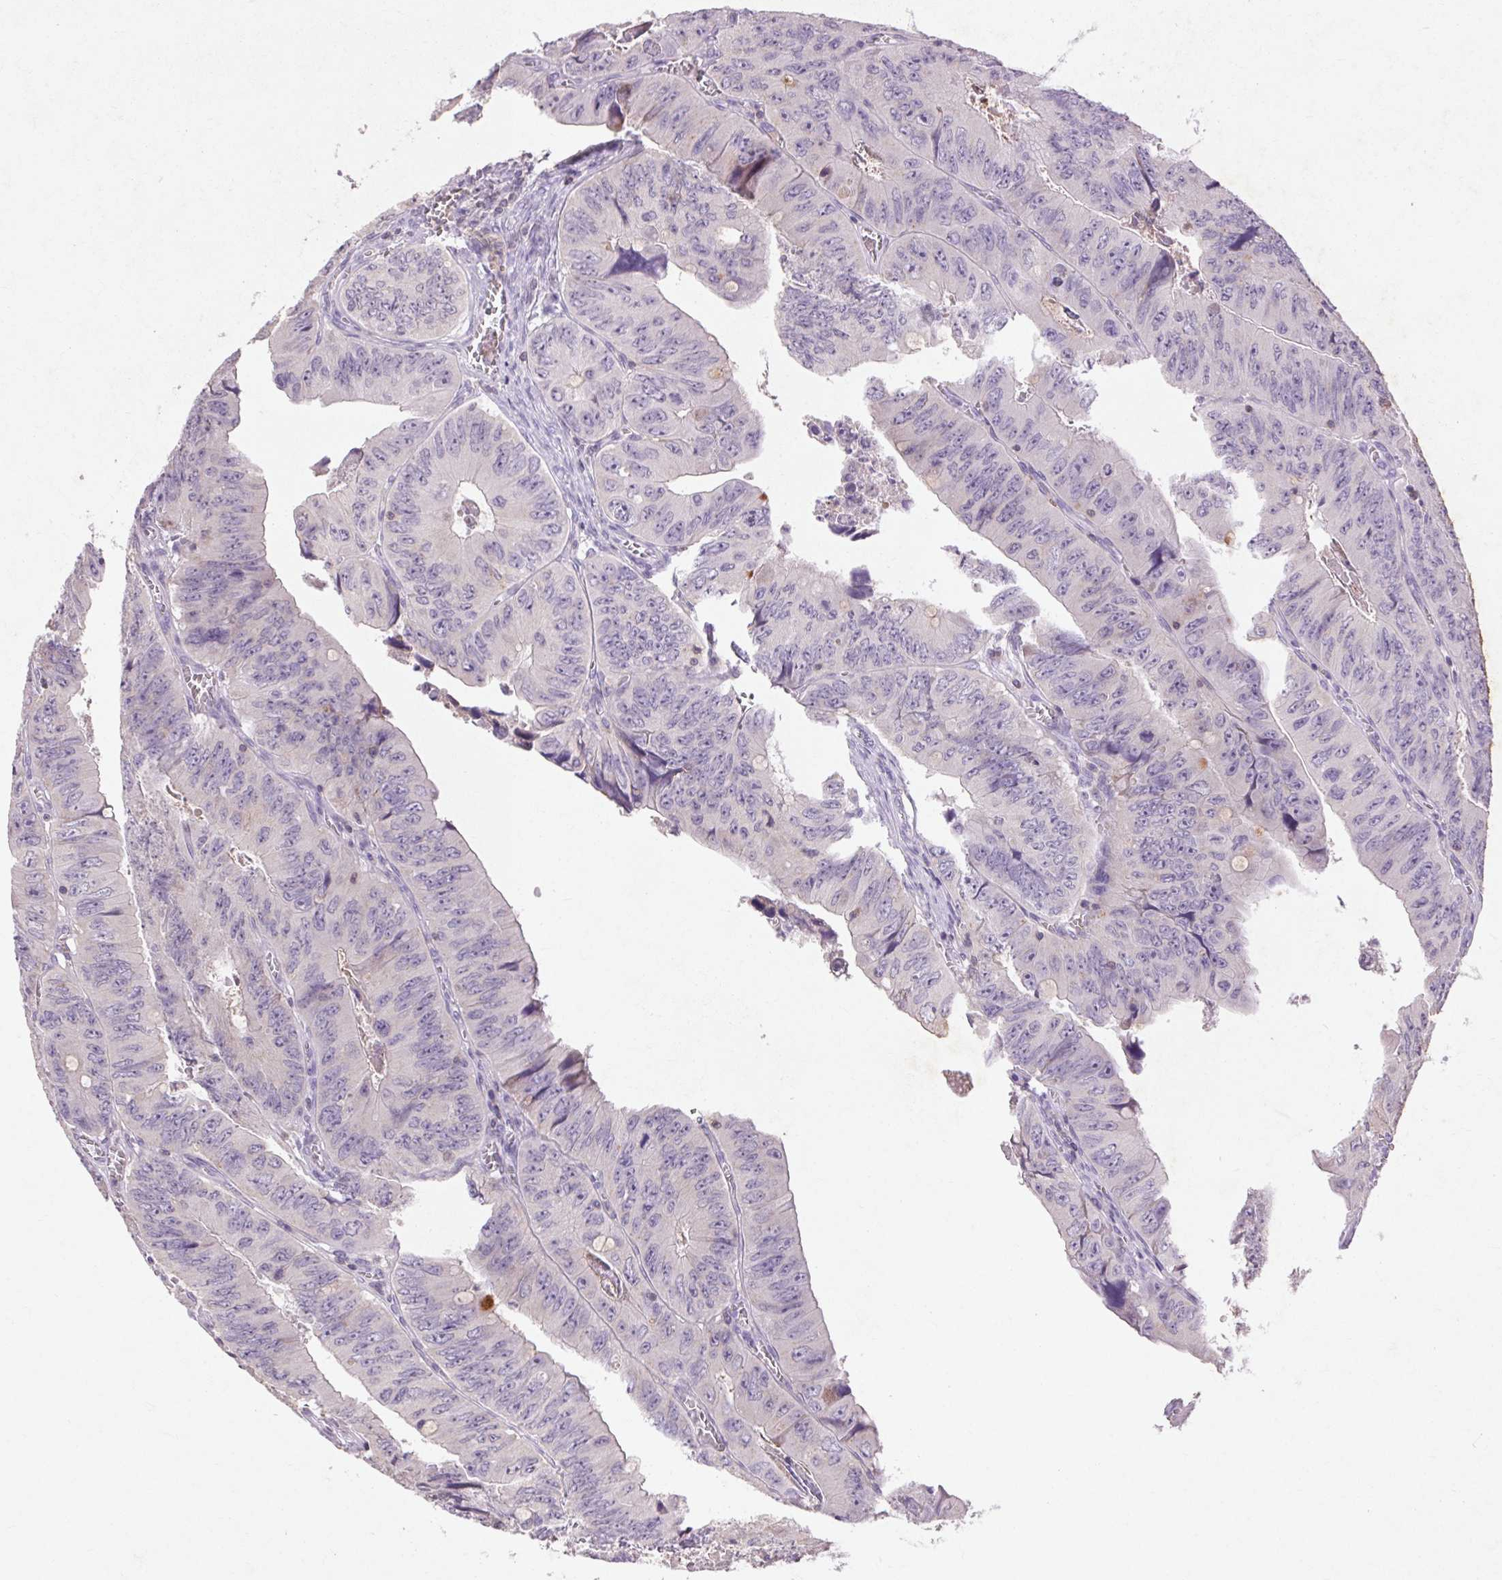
{"staining": {"intensity": "negative", "quantity": "none", "location": "none"}, "tissue": "colorectal cancer", "cell_type": "Tumor cells", "image_type": "cancer", "snomed": [{"axis": "morphology", "description": "Adenocarcinoma, NOS"}, {"axis": "topography", "description": "Colon"}], "caption": "A micrograph of human colorectal adenocarcinoma is negative for staining in tumor cells.", "gene": "FNDC7", "patient": {"sex": "female", "age": 84}}